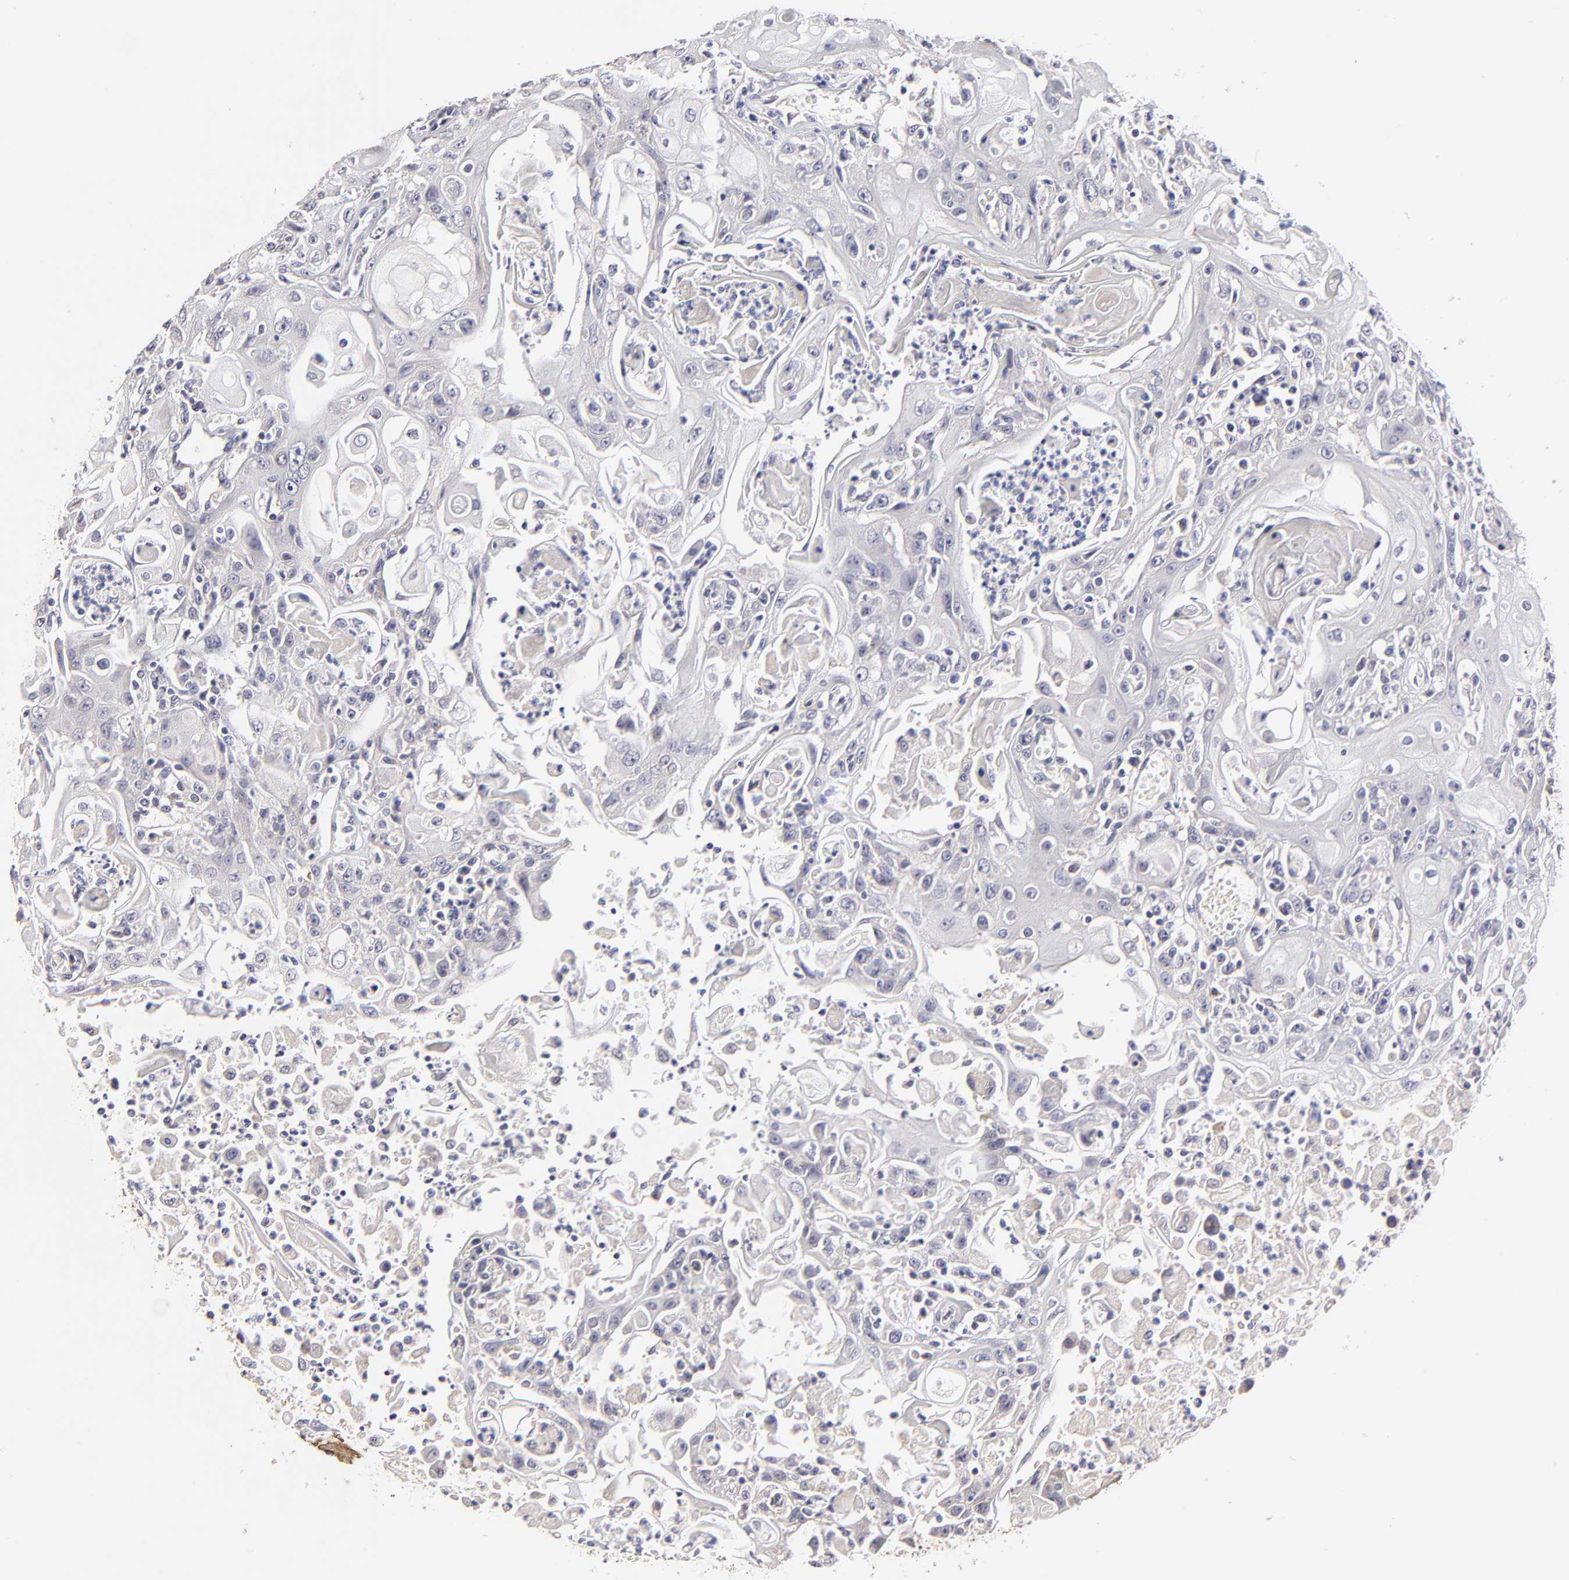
{"staining": {"intensity": "negative", "quantity": "none", "location": "none"}, "tissue": "head and neck cancer", "cell_type": "Tumor cells", "image_type": "cancer", "snomed": [{"axis": "morphology", "description": "Squamous cell carcinoma, NOS"}, {"axis": "topography", "description": "Oral tissue"}, {"axis": "topography", "description": "Head-Neck"}], "caption": "DAB immunohistochemical staining of human head and neck squamous cell carcinoma exhibits no significant positivity in tumor cells. (DAB (3,3'-diaminobenzidine) immunohistochemistry visualized using brightfield microscopy, high magnification).", "gene": "BTG2", "patient": {"sex": "female", "age": 76}}